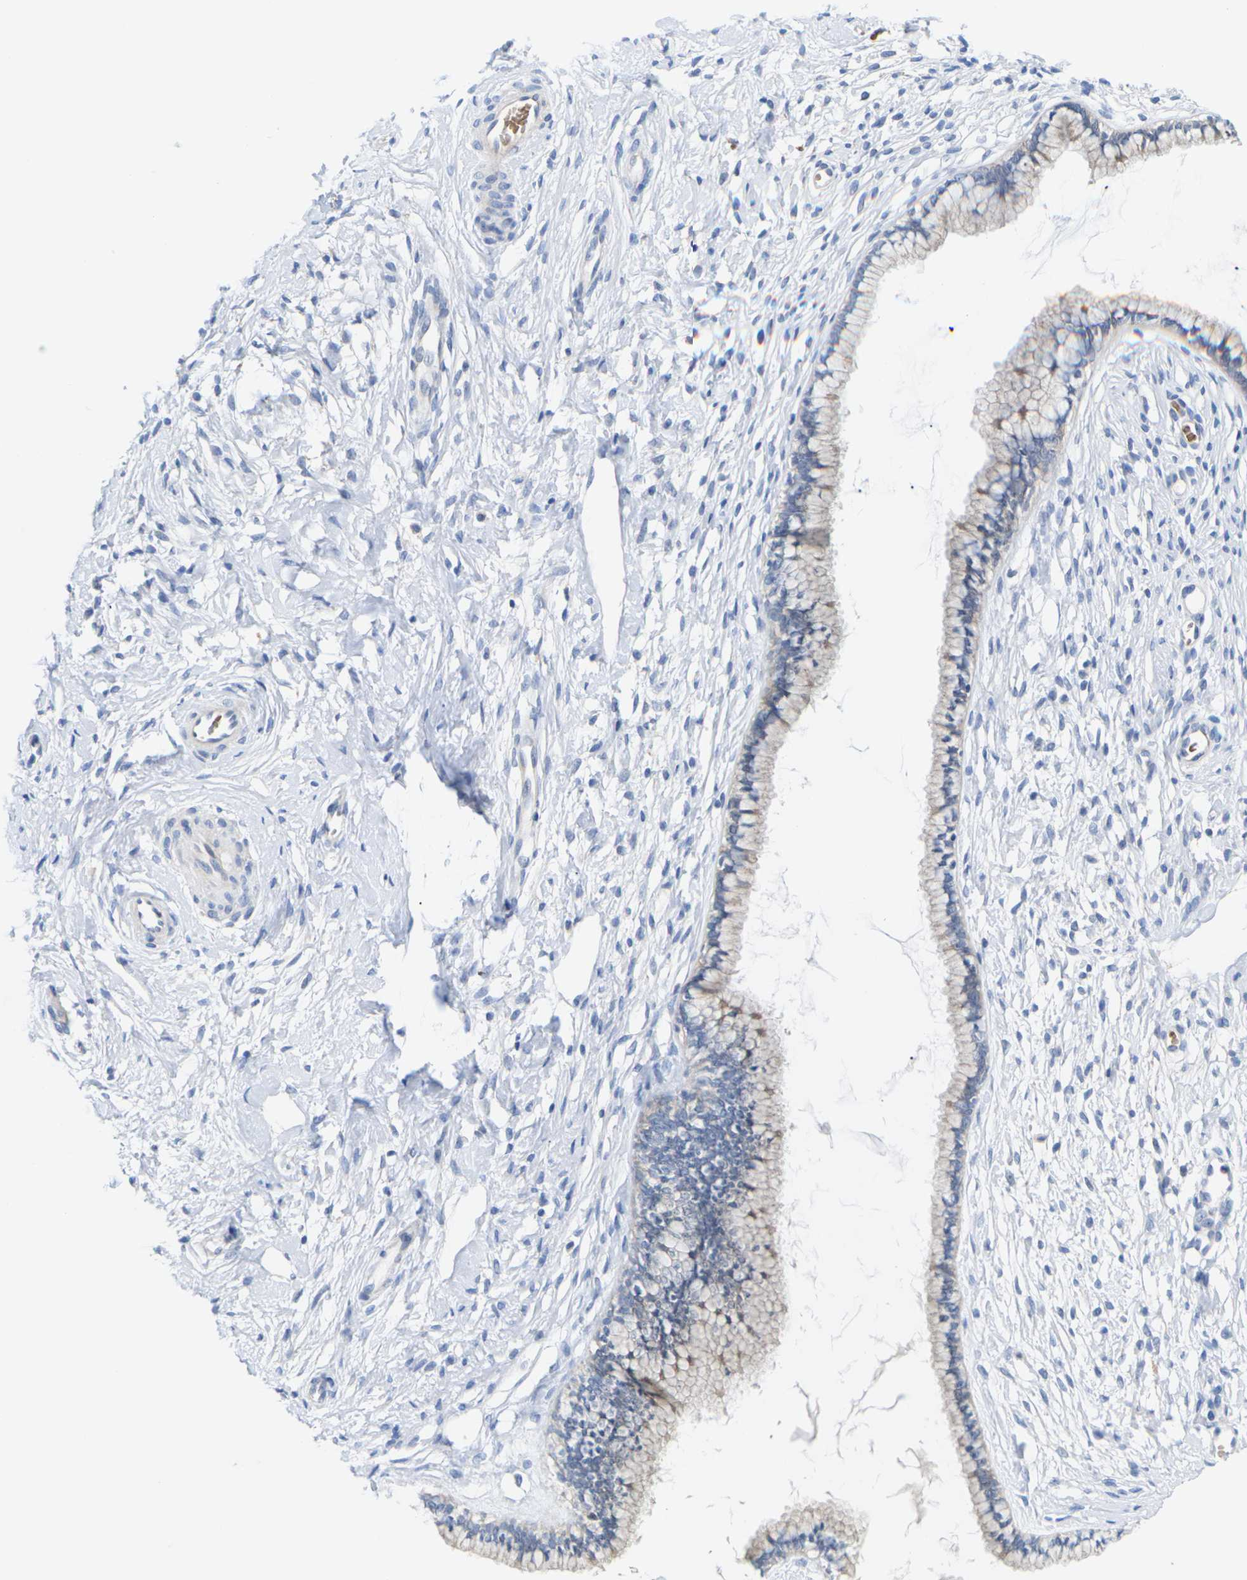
{"staining": {"intensity": "negative", "quantity": "none", "location": "none"}, "tissue": "cervix", "cell_type": "Glandular cells", "image_type": "normal", "snomed": [{"axis": "morphology", "description": "Normal tissue, NOS"}, {"axis": "topography", "description": "Cervix"}], "caption": "Protein analysis of normal cervix reveals no significant positivity in glandular cells. (Brightfield microscopy of DAB immunohistochemistry at high magnification).", "gene": "TMCO4", "patient": {"sex": "female", "age": 65}}